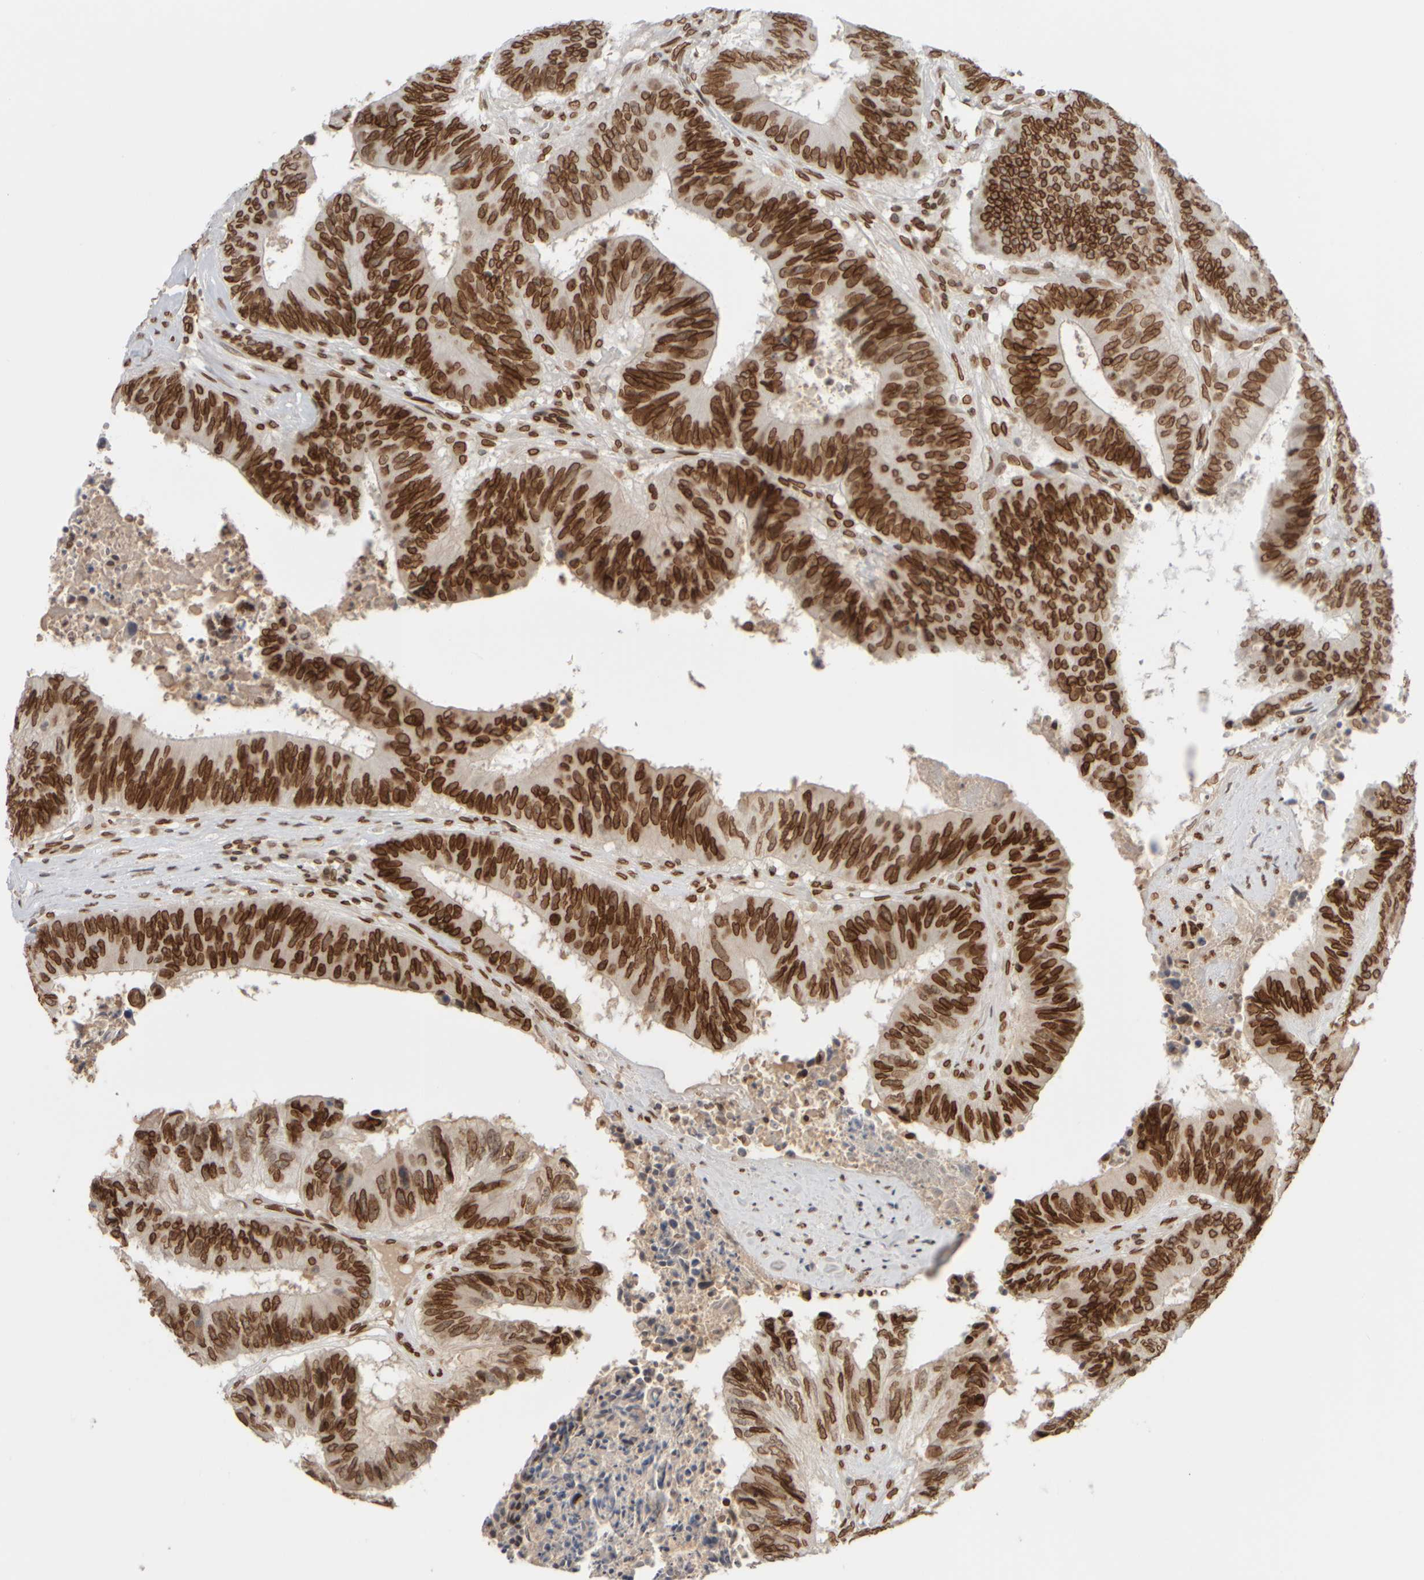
{"staining": {"intensity": "strong", "quantity": ">75%", "location": "cytoplasmic/membranous,nuclear"}, "tissue": "colorectal cancer", "cell_type": "Tumor cells", "image_type": "cancer", "snomed": [{"axis": "morphology", "description": "Adenocarcinoma, NOS"}, {"axis": "topography", "description": "Rectum"}], "caption": "Human colorectal cancer stained for a protein (brown) reveals strong cytoplasmic/membranous and nuclear positive expression in about >75% of tumor cells.", "gene": "ZC3HC1", "patient": {"sex": "male", "age": 72}}